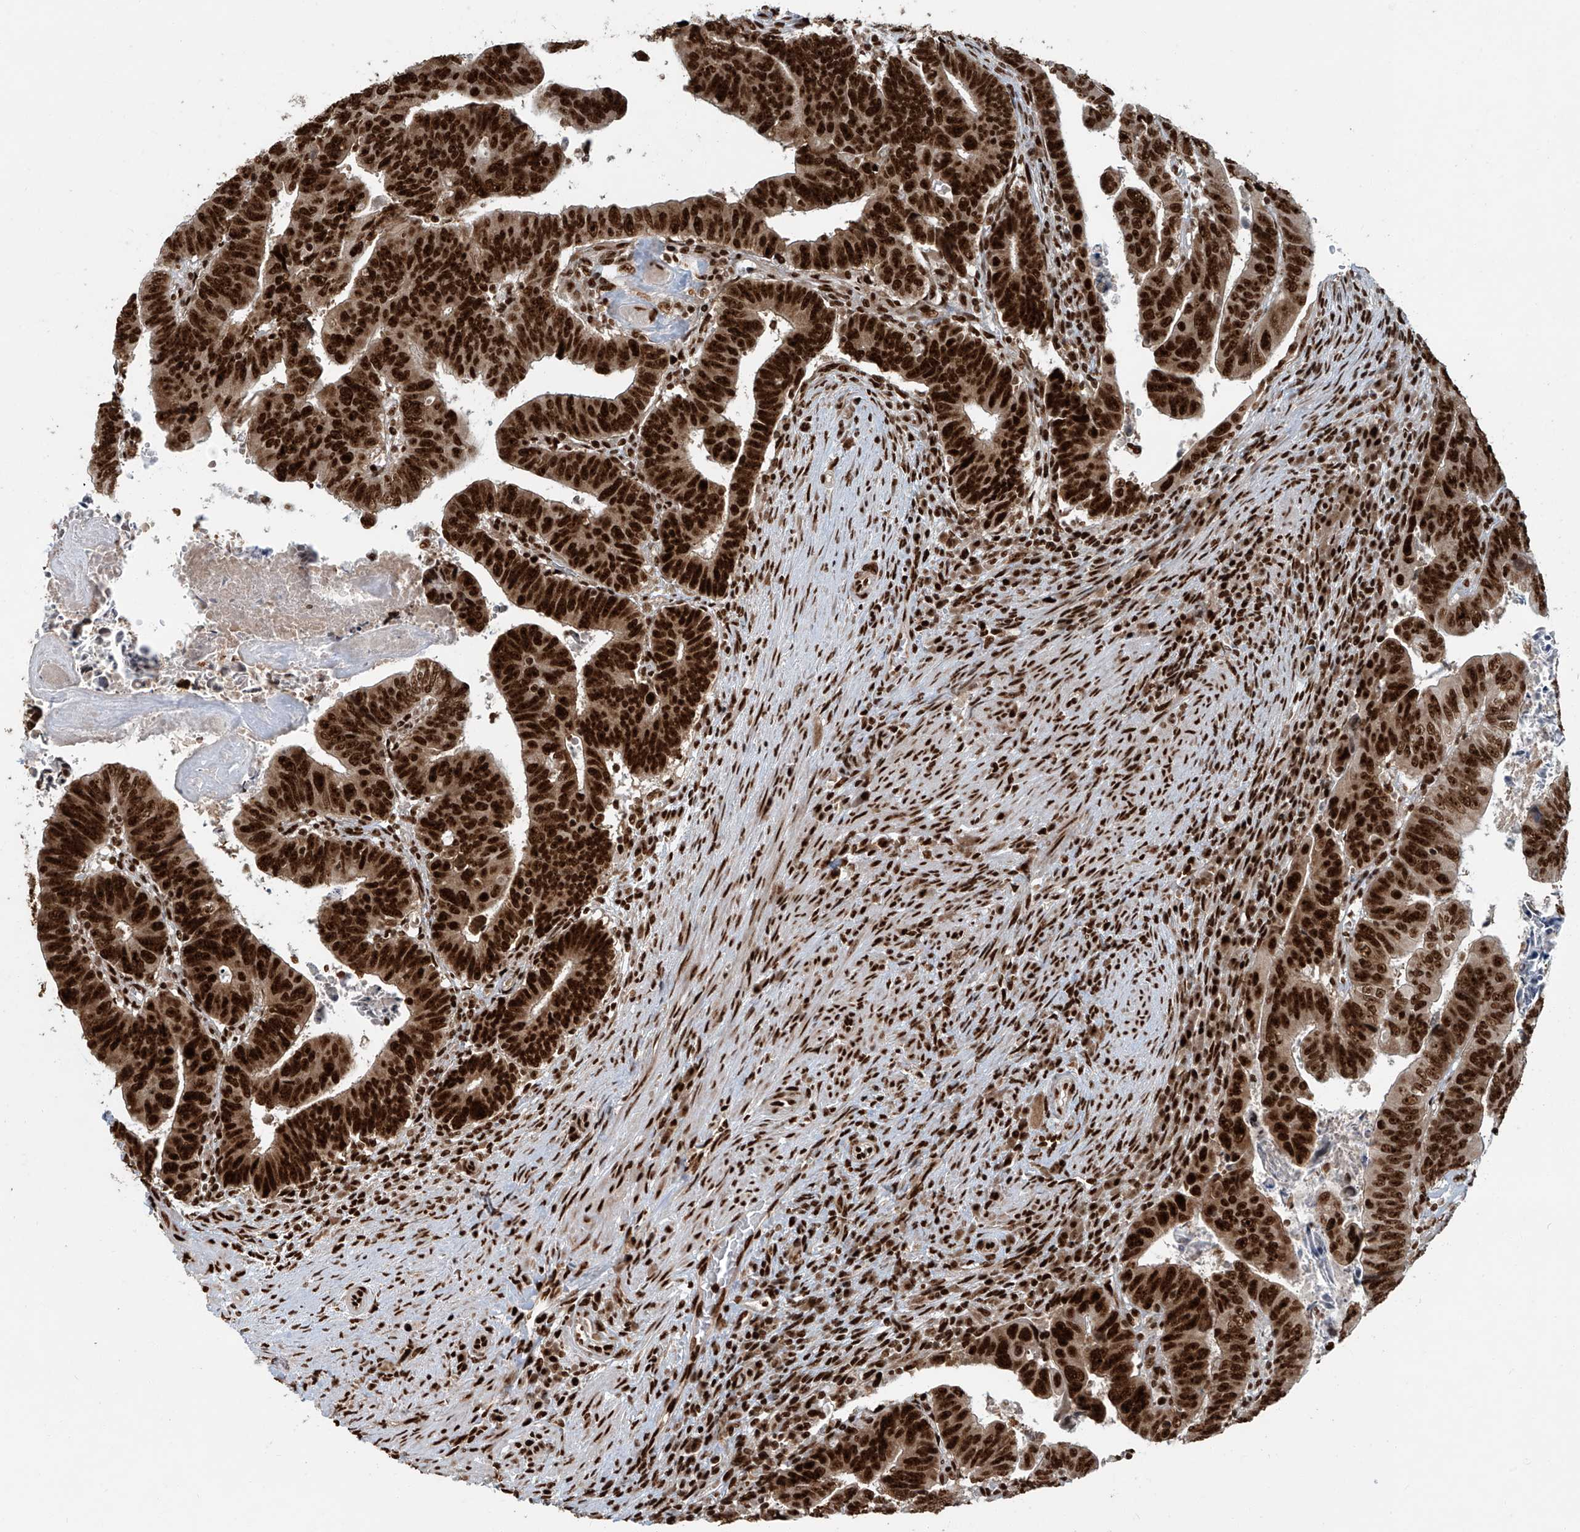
{"staining": {"intensity": "strong", "quantity": ">75%", "location": "nuclear"}, "tissue": "colorectal cancer", "cell_type": "Tumor cells", "image_type": "cancer", "snomed": [{"axis": "morphology", "description": "Normal tissue, NOS"}, {"axis": "morphology", "description": "Adenocarcinoma, NOS"}, {"axis": "topography", "description": "Rectum"}], "caption": "A micrograph of colorectal cancer stained for a protein shows strong nuclear brown staining in tumor cells.", "gene": "FAM193B", "patient": {"sex": "female", "age": 65}}